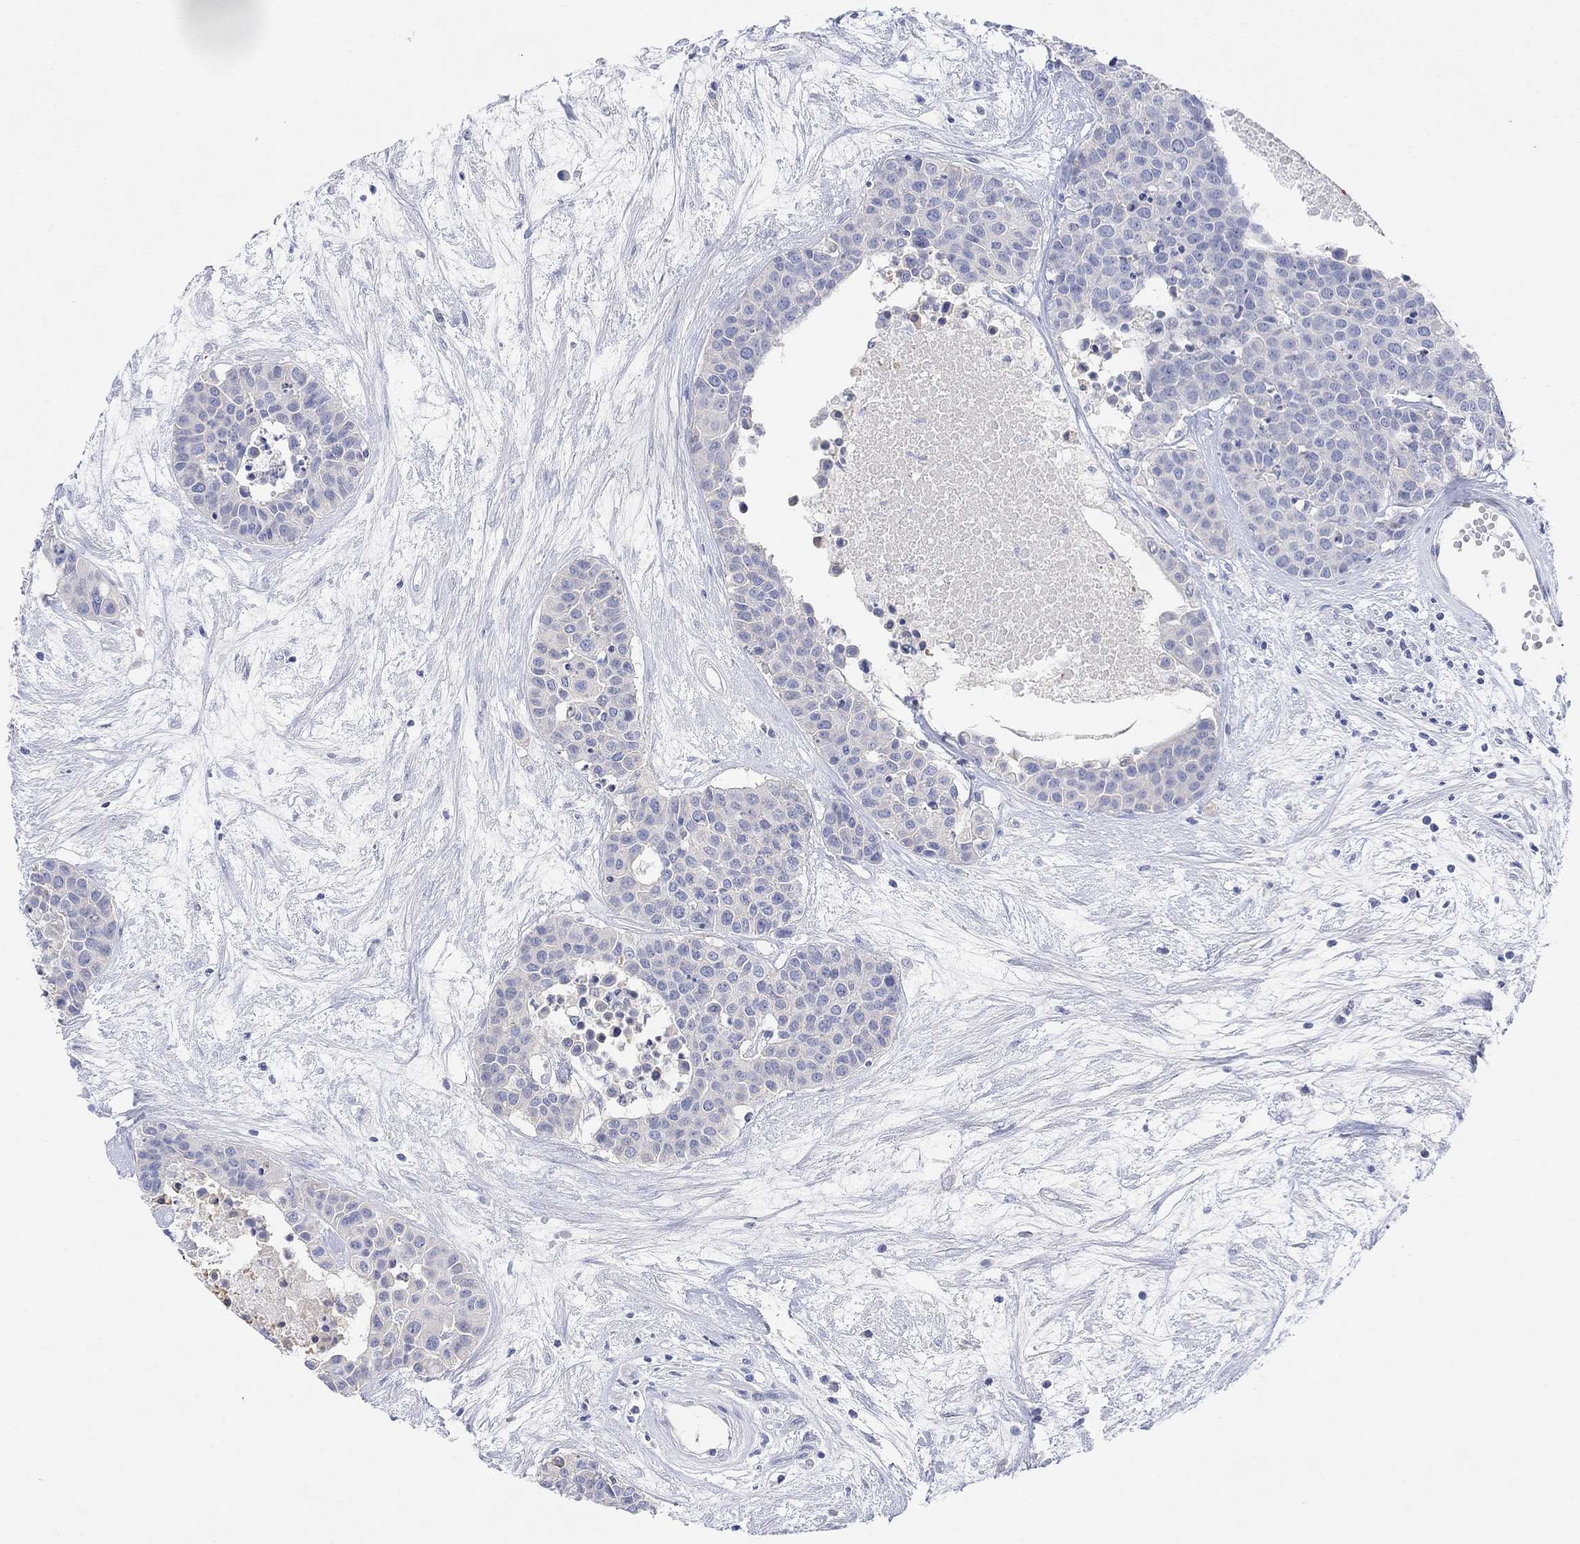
{"staining": {"intensity": "negative", "quantity": "none", "location": "none"}, "tissue": "carcinoid", "cell_type": "Tumor cells", "image_type": "cancer", "snomed": [{"axis": "morphology", "description": "Carcinoid, malignant, NOS"}, {"axis": "topography", "description": "Colon"}], "caption": "DAB (3,3'-diaminobenzidine) immunohistochemical staining of human carcinoid exhibits no significant positivity in tumor cells.", "gene": "TYR", "patient": {"sex": "male", "age": 81}}